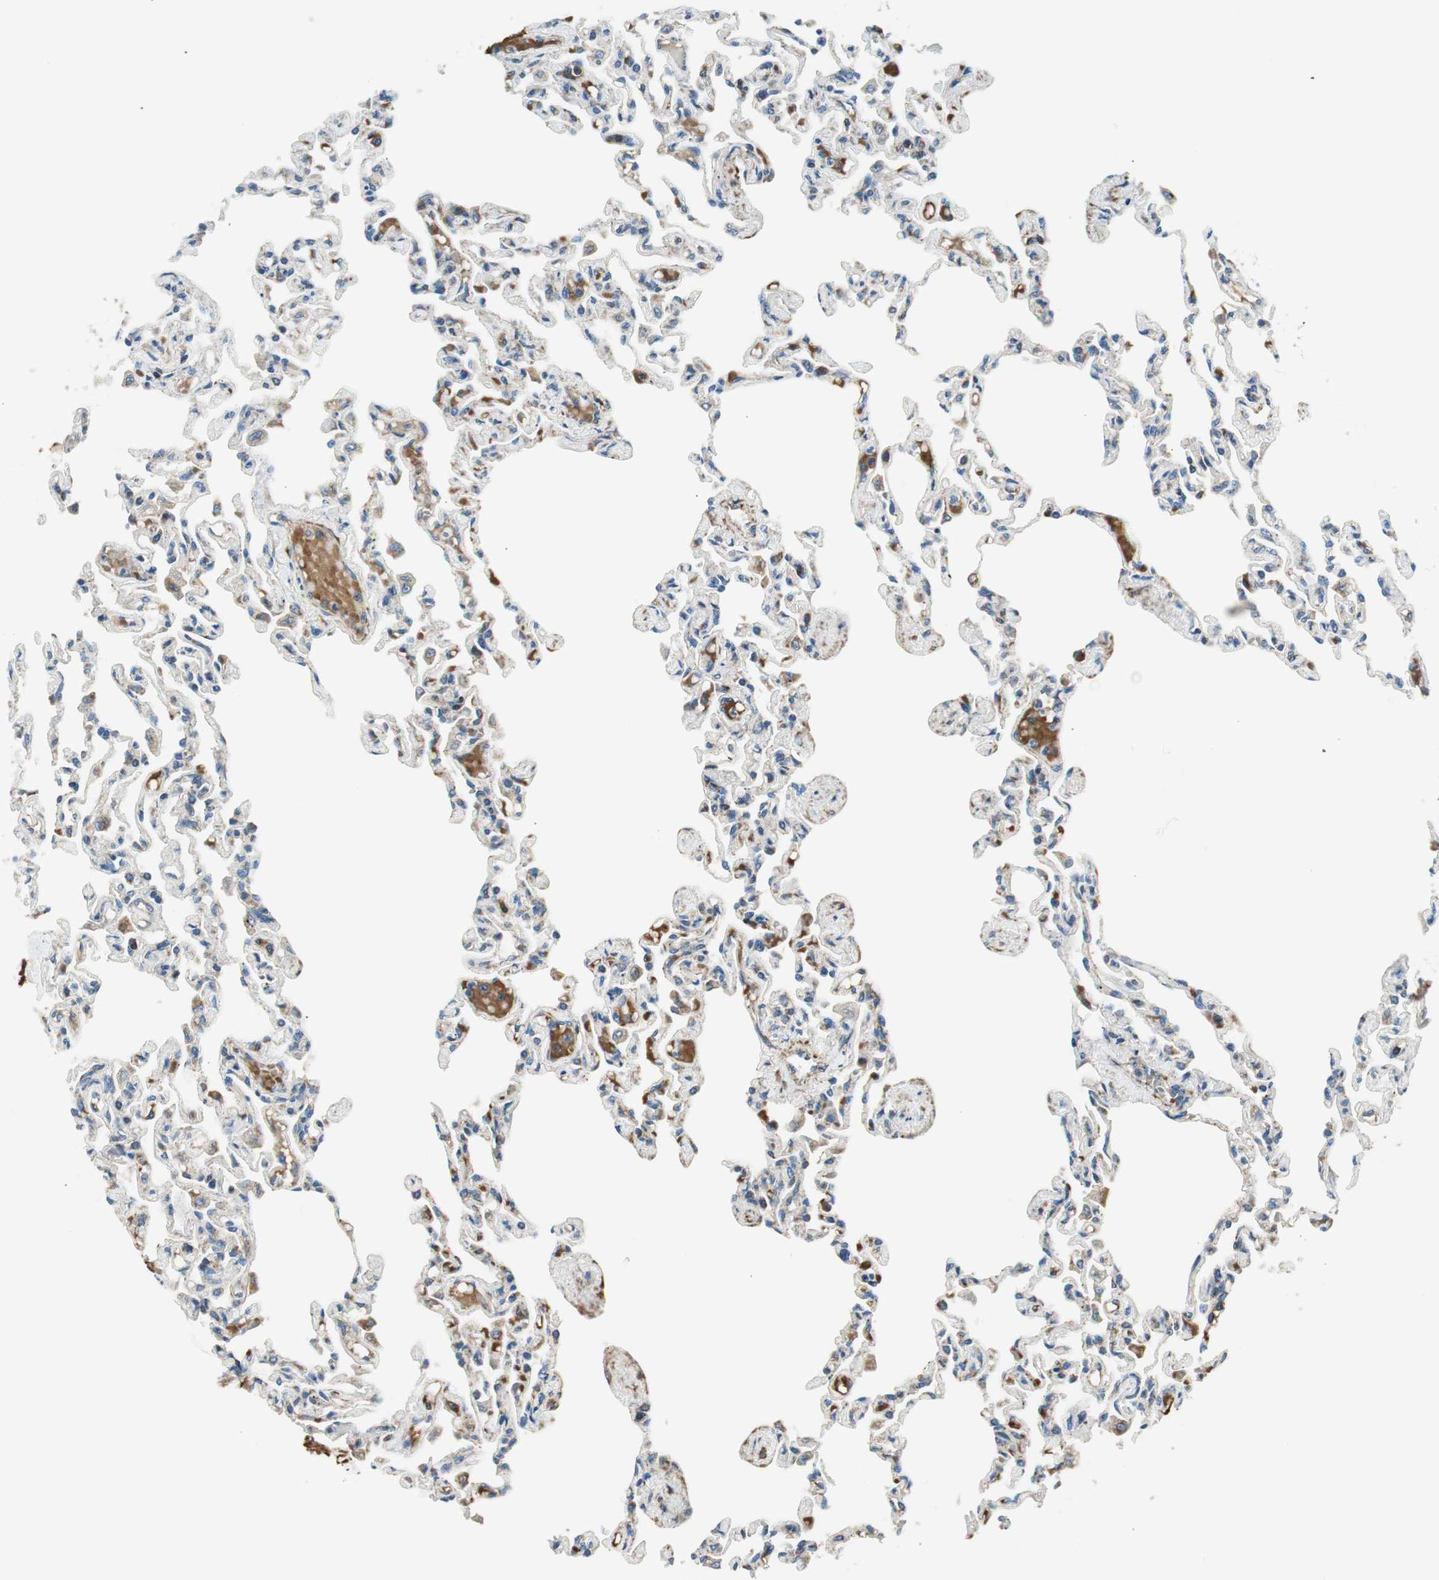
{"staining": {"intensity": "weak", "quantity": "<25%", "location": "cytoplasmic/membranous"}, "tissue": "lung", "cell_type": "Alveolar cells", "image_type": "normal", "snomed": [{"axis": "morphology", "description": "Normal tissue, NOS"}, {"axis": "topography", "description": "Lung"}], "caption": "DAB (3,3'-diaminobenzidine) immunohistochemical staining of unremarkable lung reveals no significant positivity in alveolar cells. The staining was performed using DAB to visualize the protein expression in brown, while the nuclei were stained in blue with hematoxylin (Magnification: 20x).", "gene": "RORB", "patient": {"sex": "male", "age": 21}}